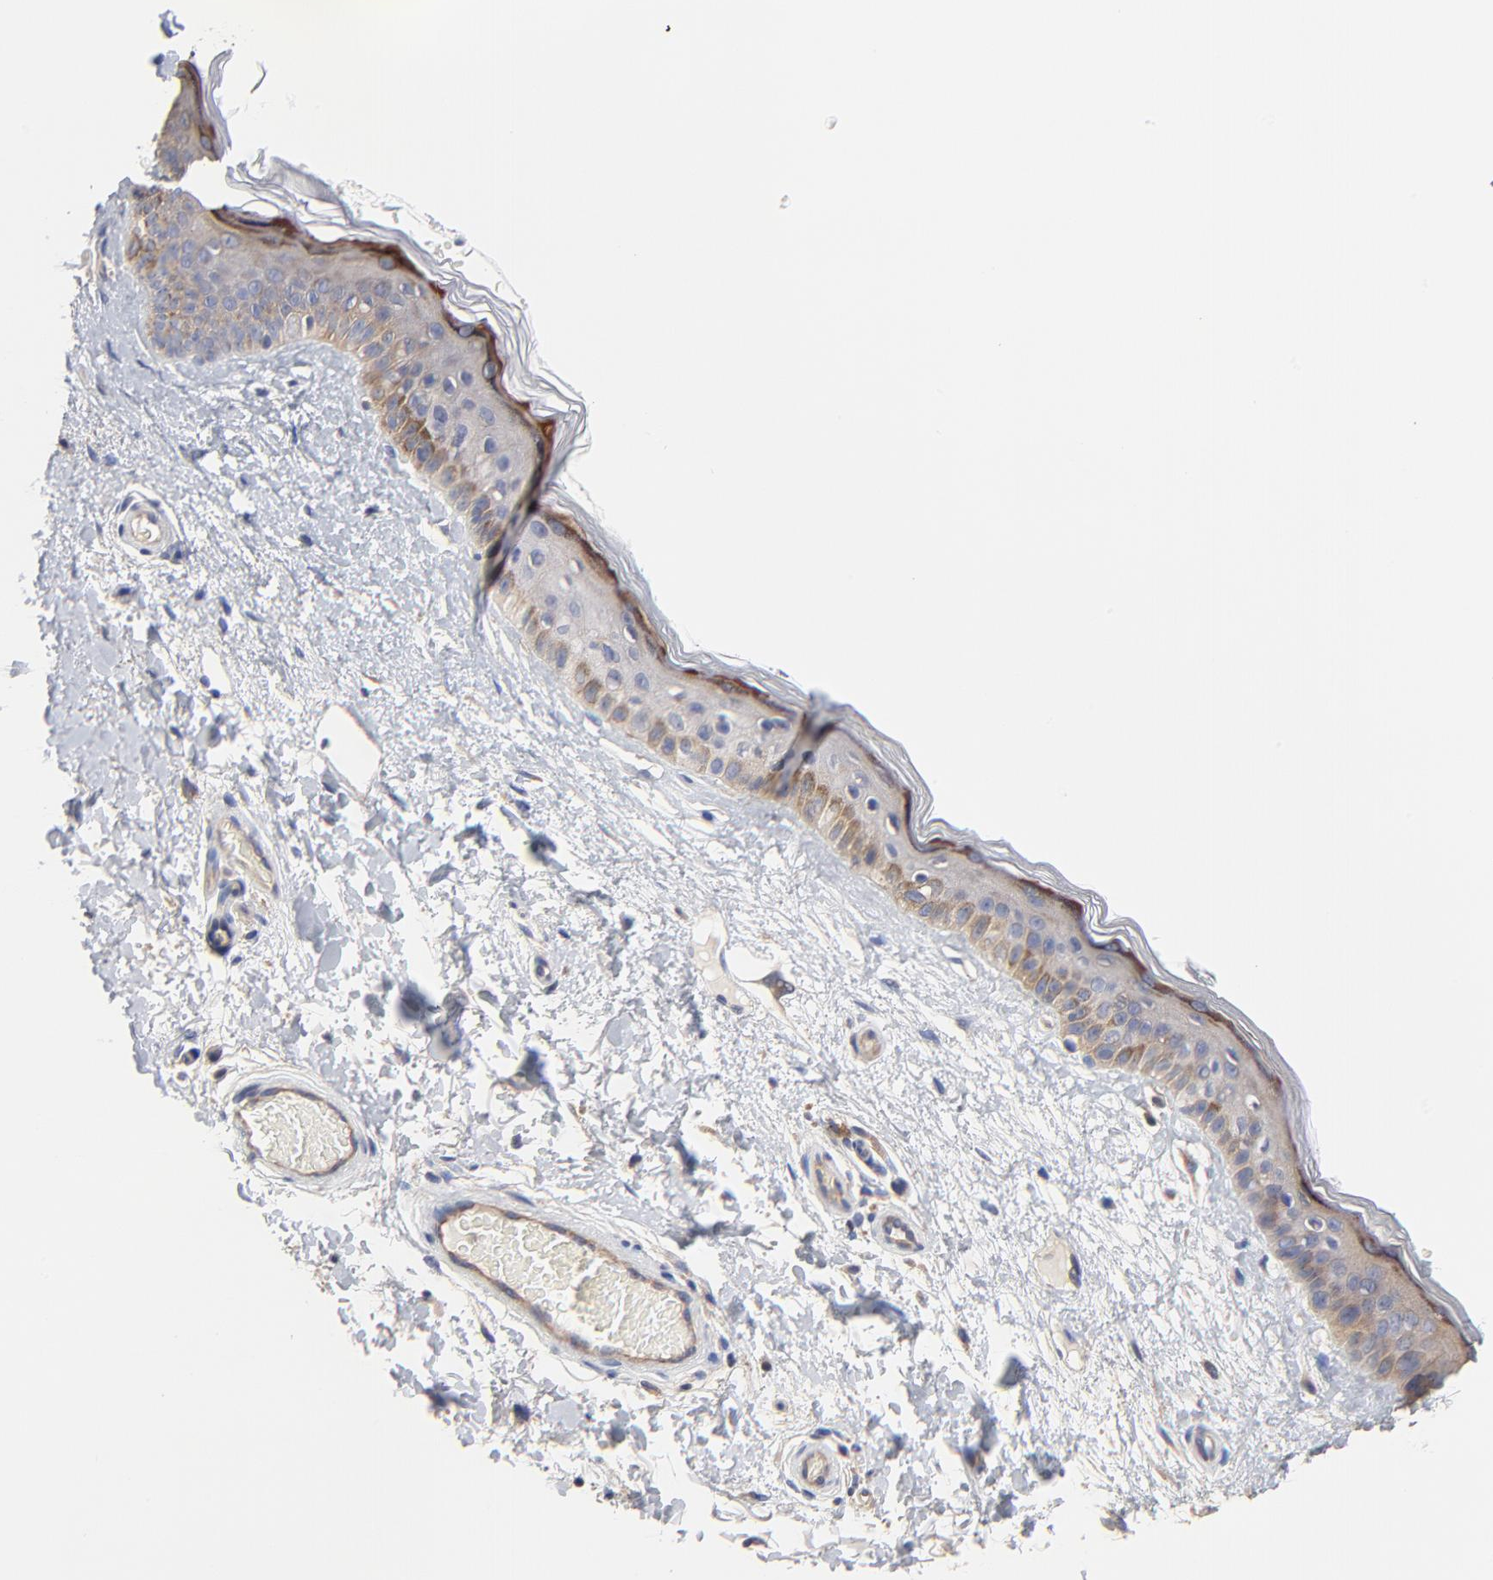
{"staining": {"intensity": "negative", "quantity": "none", "location": "none"}, "tissue": "skin", "cell_type": "Fibroblasts", "image_type": "normal", "snomed": [{"axis": "morphology", "description": "Normal tissue, NOS"}, {"axis": "topography", "description": "Skin"}], "caption": "An image of skin stained for a protein reveals no brown staining in fibroblasts. The staining was performed using DAB (3,3'-diaminobenzidine) to visualize the protein expression in brown, while the nuclei were stained in blue with hematoxylin (Magnification: 20x).", "gene": "FBXL2", "patient": {"sex": "male", "age": 63}}